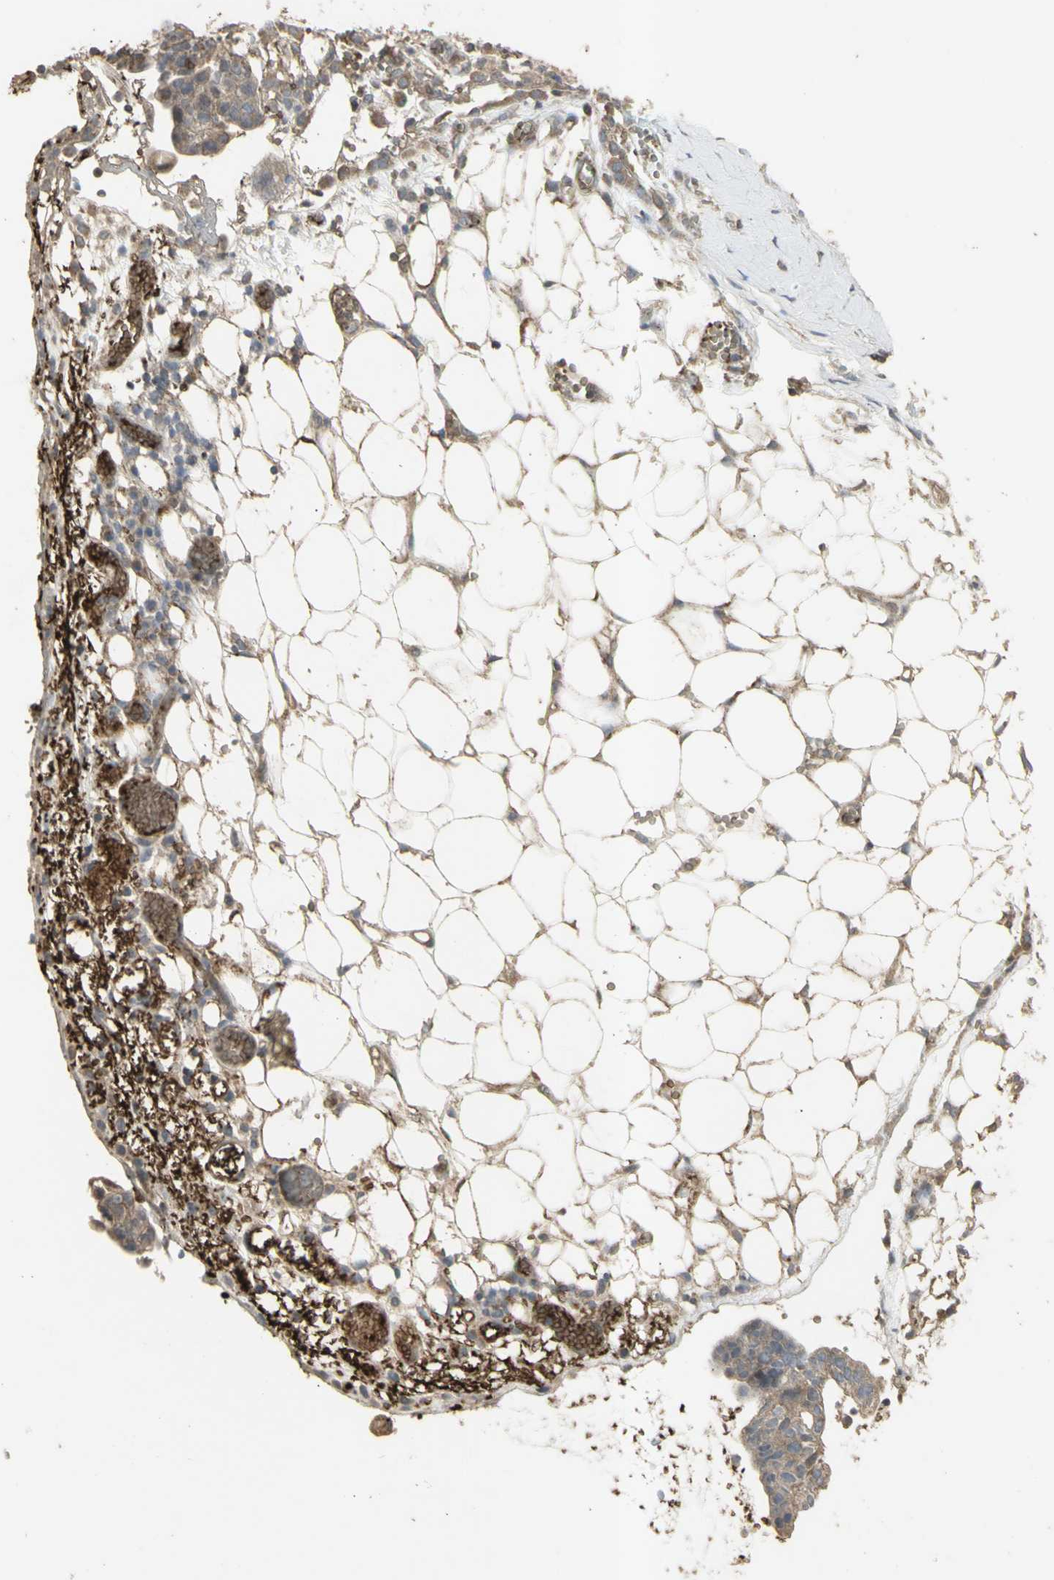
{"staining": {"intensity": "weak", "quantity": ">75%", "location": "cytoplasmic/membranous"}, "tissue": "ovarian cancer", "cell_type": "Tumor cells", "image_type": "cancer", "snomed": [{"axis": "morphology", "description": "Cystadenocarcinoma, serous, NOS"}, {"axis": "topography", "description": "Soft tissue"}, {"axis": "topography", "description": "Ovary"}], "caption": "Ovarian cancer (serous cystadenocarcinoma) stained with a brown dye displays weak cytoplasmic/membranous positive expression in approximately >75% of tumor cells.", "gene": "ALOX12", "patient": {"sex": "female", "age": 57}}